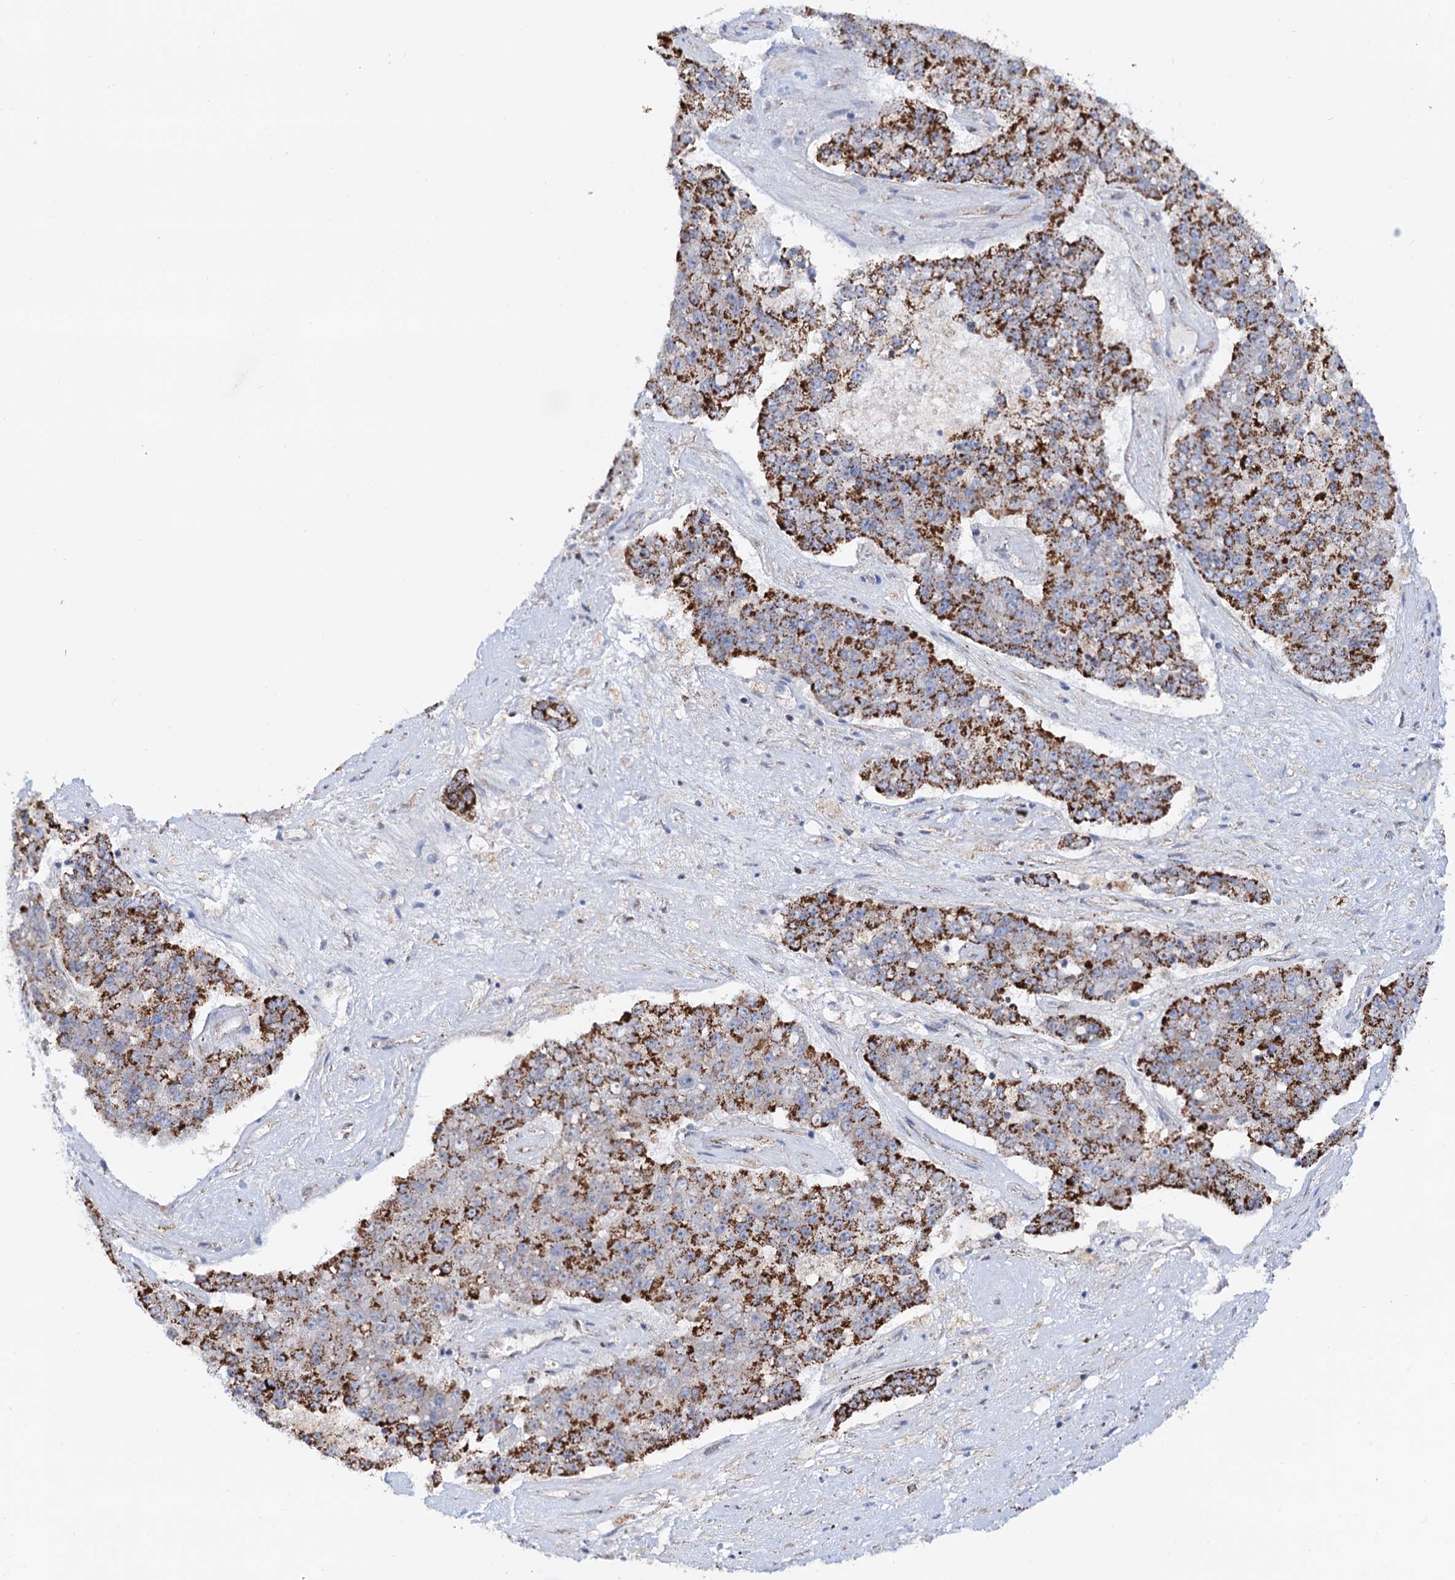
{"staining": {"intensity": "strong", "quantity": ">75%", "location": "cytoplasmic/membranous"}, "tissue": "pancreatic cancer", "cell_type": "Tumor cells", "image_type": "cancer", "snomed": [{"axis": "morphology", "description": "Adenocarcinoma, NOS"}, {"axis": "topography", "description": "Pancreas"}], "caption": "This image displays immunohistochemistry staining of pancreatic cancer (adenocarcinoma), with high strong cytoplasmic/membranous positivity in about >75% of tumor cells.", "gene": "C2CD3", "patient": {"sex": "male", "age": 50}}